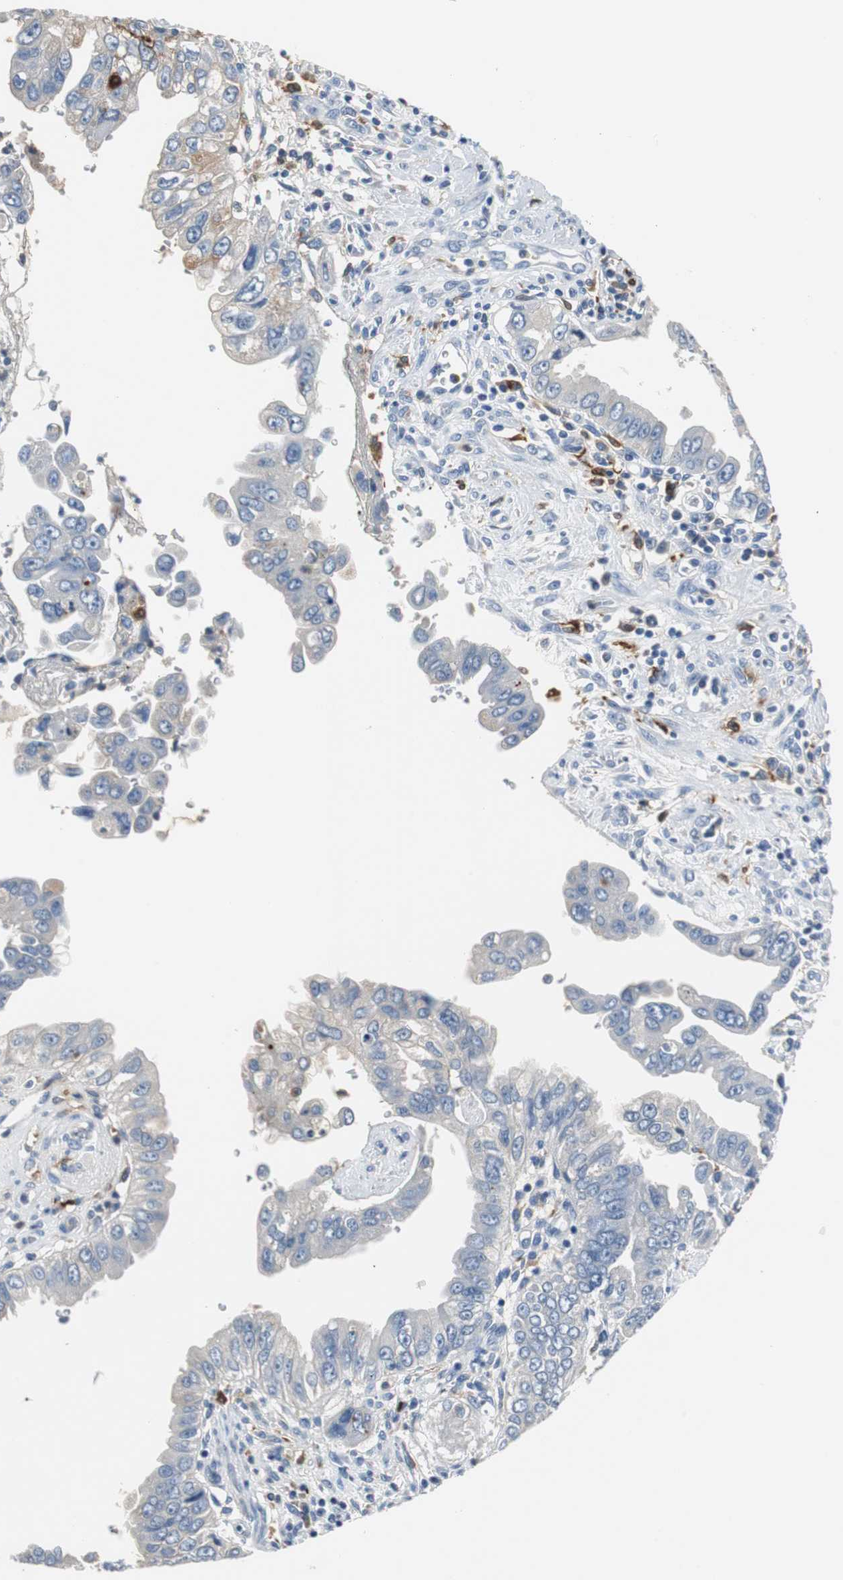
{"staining": {"intensity": "negative", "quantity": "none", "location": "none"}, "tissue": "pancreatic cancer", "cell_type": "Tumor cells", "image_type": "cancer", "snomed": [{"axis": "morphology", "description": "Normal tissue, NOS"}, {"axis": "topography", "description": "Lymph node"}], "caption": "Tumor cells are negative for brown protein staining in pancreatic cancer.", "gene": "PI15", "patient": {"sex": "male", "age": 50}}